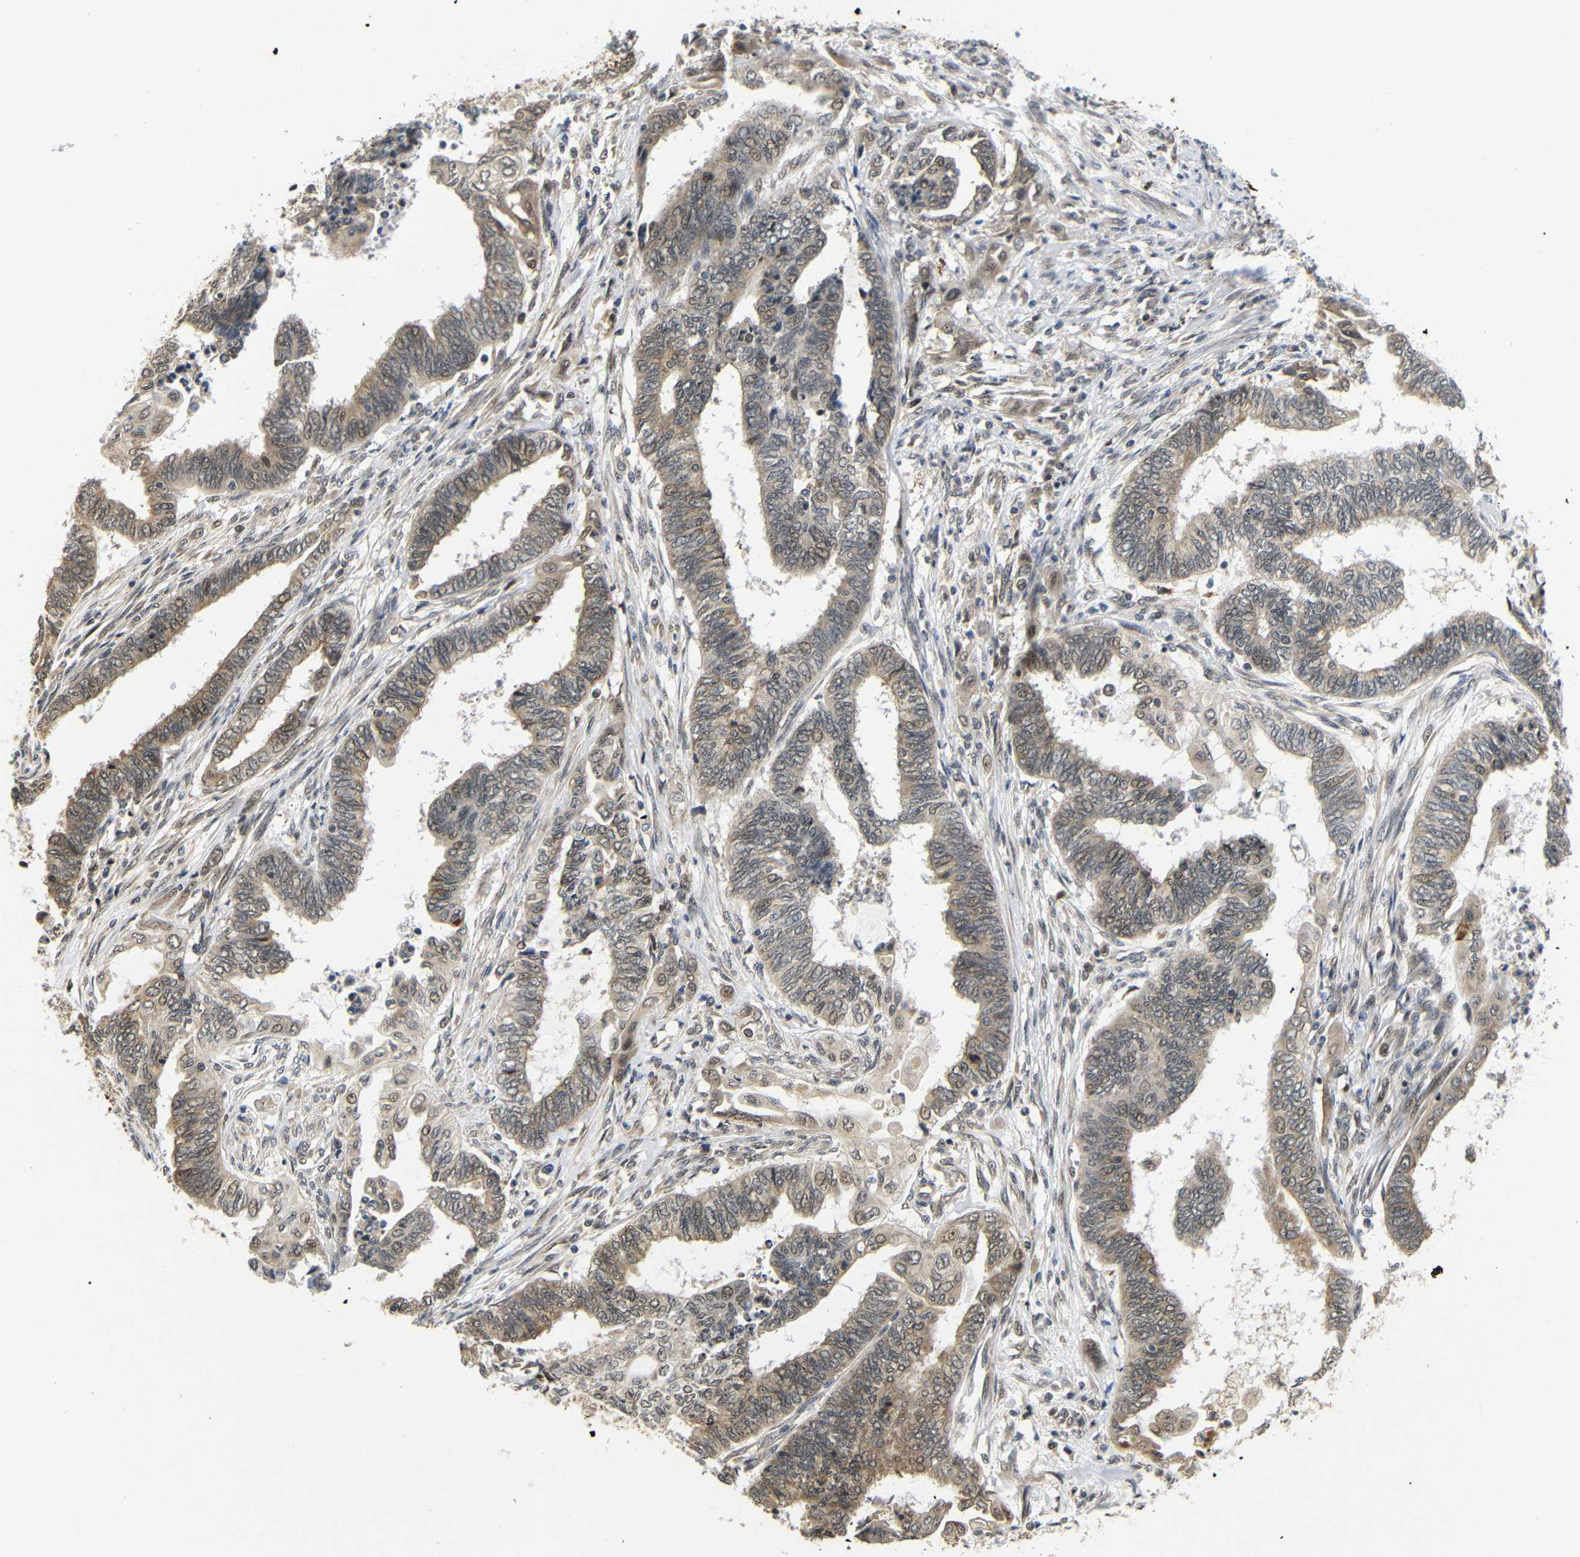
{"staining": {"intensity": "moderate", "quantity": ">75%", "location": "cytoplasmic/membranous,nuclear"}, "tissue": "endometrial cancer", "cell_type": "Tumor cells", "image_type": "cancer", "snomed": [{"axis": "morphology", "description": "Adenocarcinoma, NOS"}, {"axis": "topography", "description": "Uterus"}, {"axis": "topography", "description": "Endometrium"}], "caption": "Moderate cytoplasmic/membranous and nuclear positivity is seen in about >75% of tumor cells in endometrial adenocarcinoma. (DAB (3,3'-diaminobenzidine) IHC, brown staining for protein, blue staining for nuclei).", "gene": "GJA5", "patient": {"sex": "female", "age": 70}}